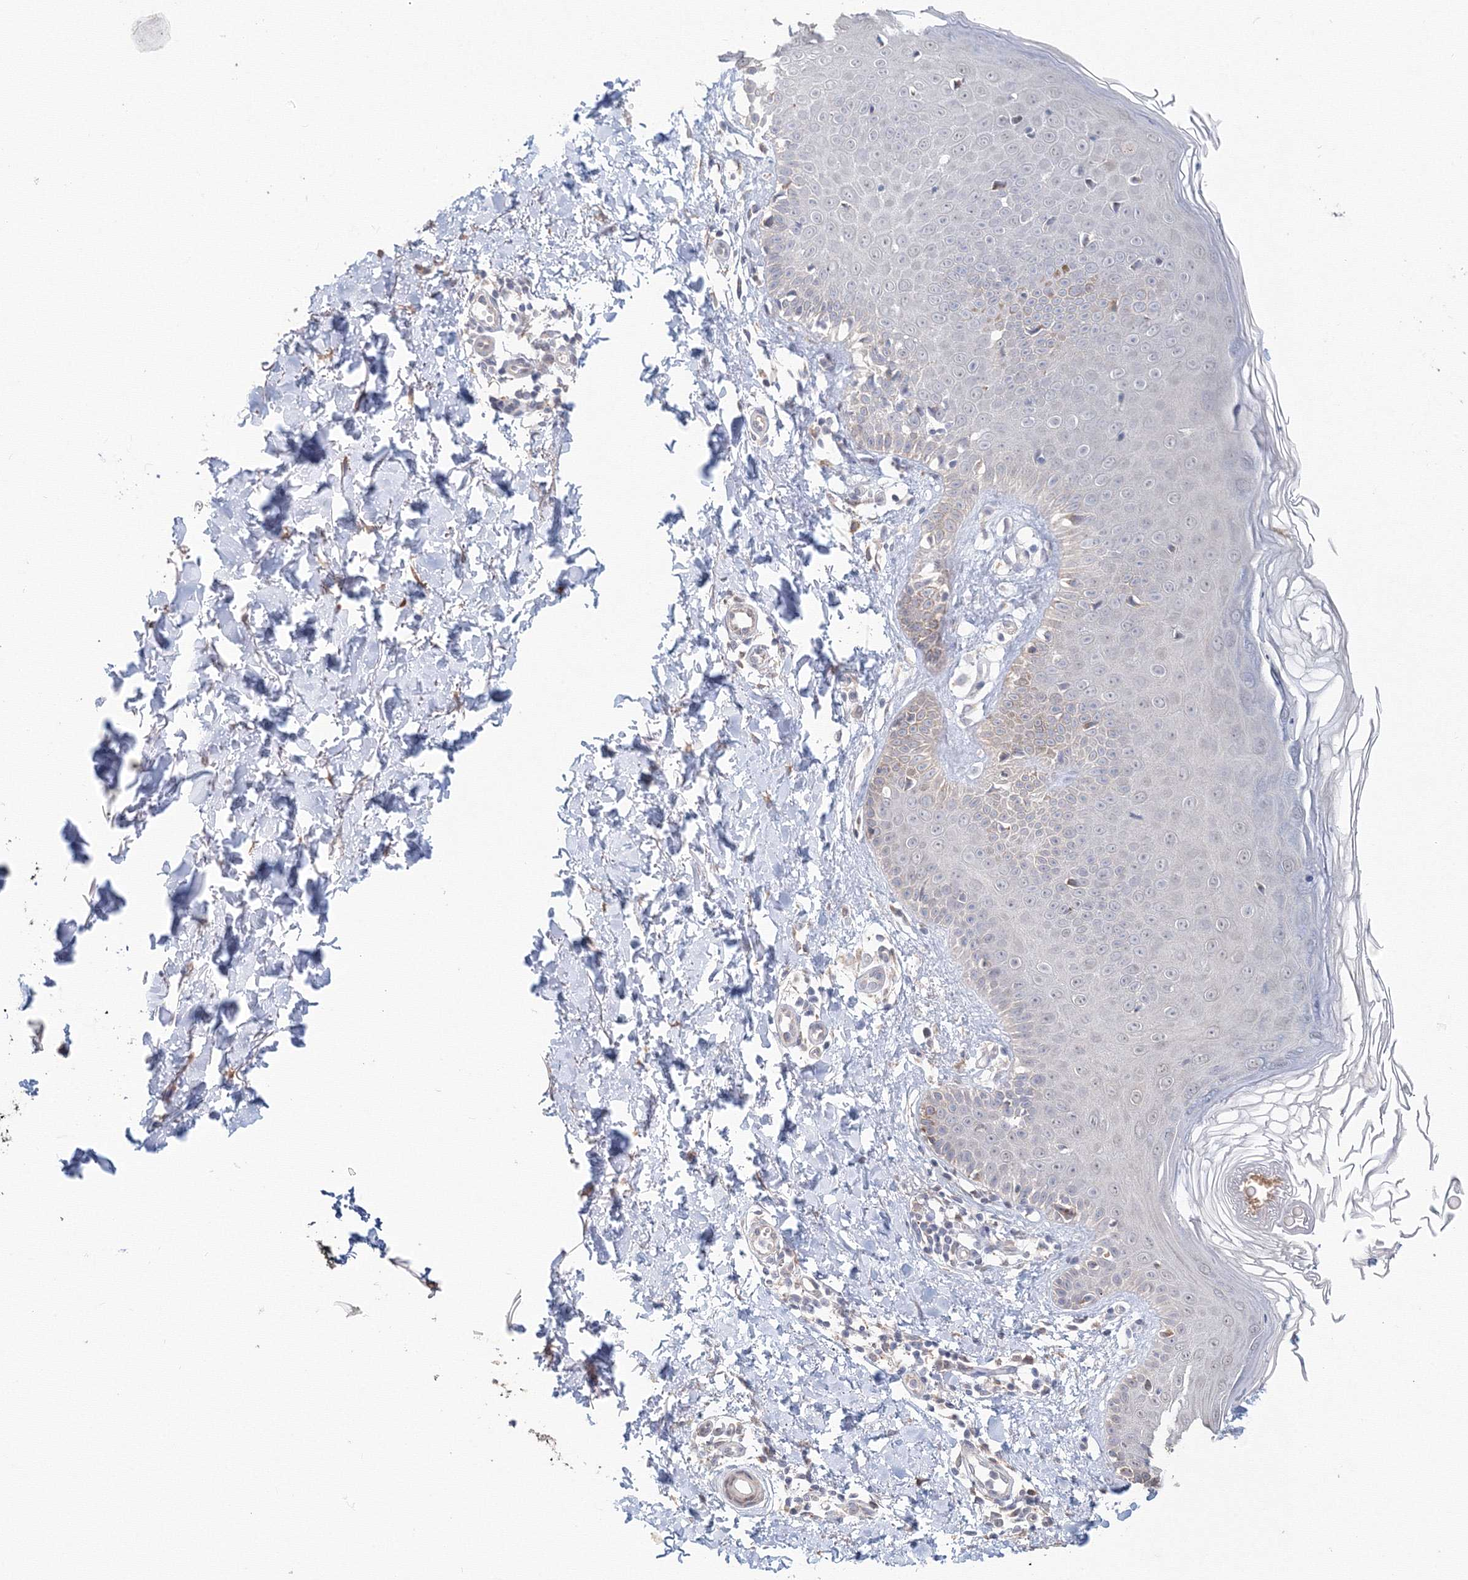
{"staining": {"intensity": "negative", "quantity": "none", "location": "none"}, "tissue": "skin", "cell_type": "Fibroblasts", "image_type": "normal", "snomed": [{"axis": "morphology", "description": "Normal tissue, NOS"}, {"axis": "topography", "description": "Skin"}], "caption": "Fibroblasts show no significant protein positivity in benign skin. (Immunohistochemistry (ihc), brightfield microscopy, high magnification).", "gene": "DHRS12", "patient": {"sex": "male", "age": 52}}